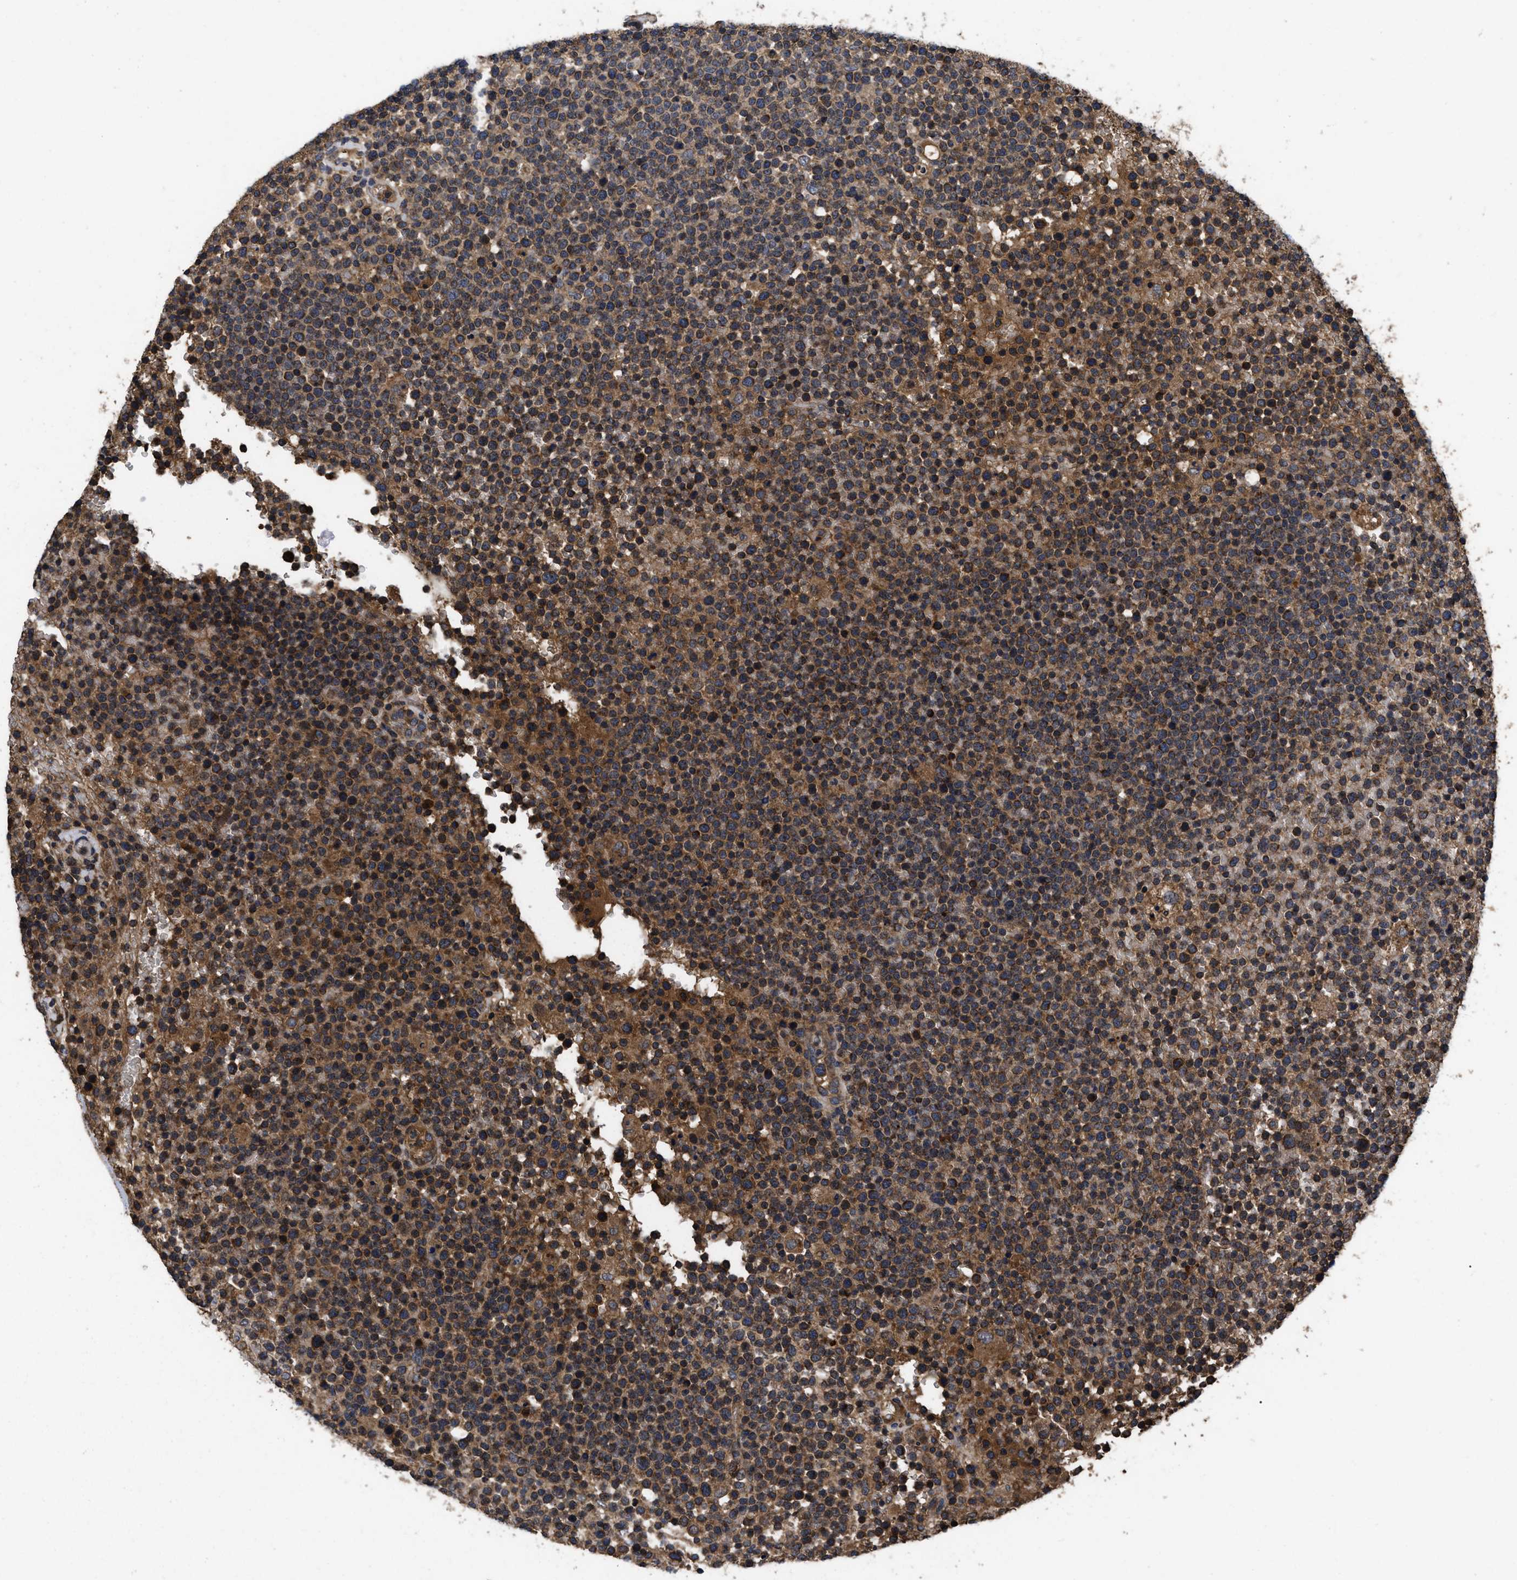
{"staining": {"intensity": "strong", "quantity": ">75%", "location": "cytoplasmic/membranous"}, "tissue": "lymphoma", "cell_type": "Tumor cells", "image_type": "cancer", "snomed": [{"axis": "morphology", "description": "Malignant lymphoma, non-Hodgkin's type, High grade"}, {"axis": "topography", "description": "Lymph node"}], "caption": "Immunohistochemistry of lymphoma exhibits high levels of strong cytoplasmic/membranous staining in about >75% of tumor cells. The staining was performed using DAB to visualize the protein expression in brown, while the nuclei were stained in blue with hematoxylin (Magnification: 20x).", "gene": "LRRC3", "patient": {"sex": "male", "age": 61}}